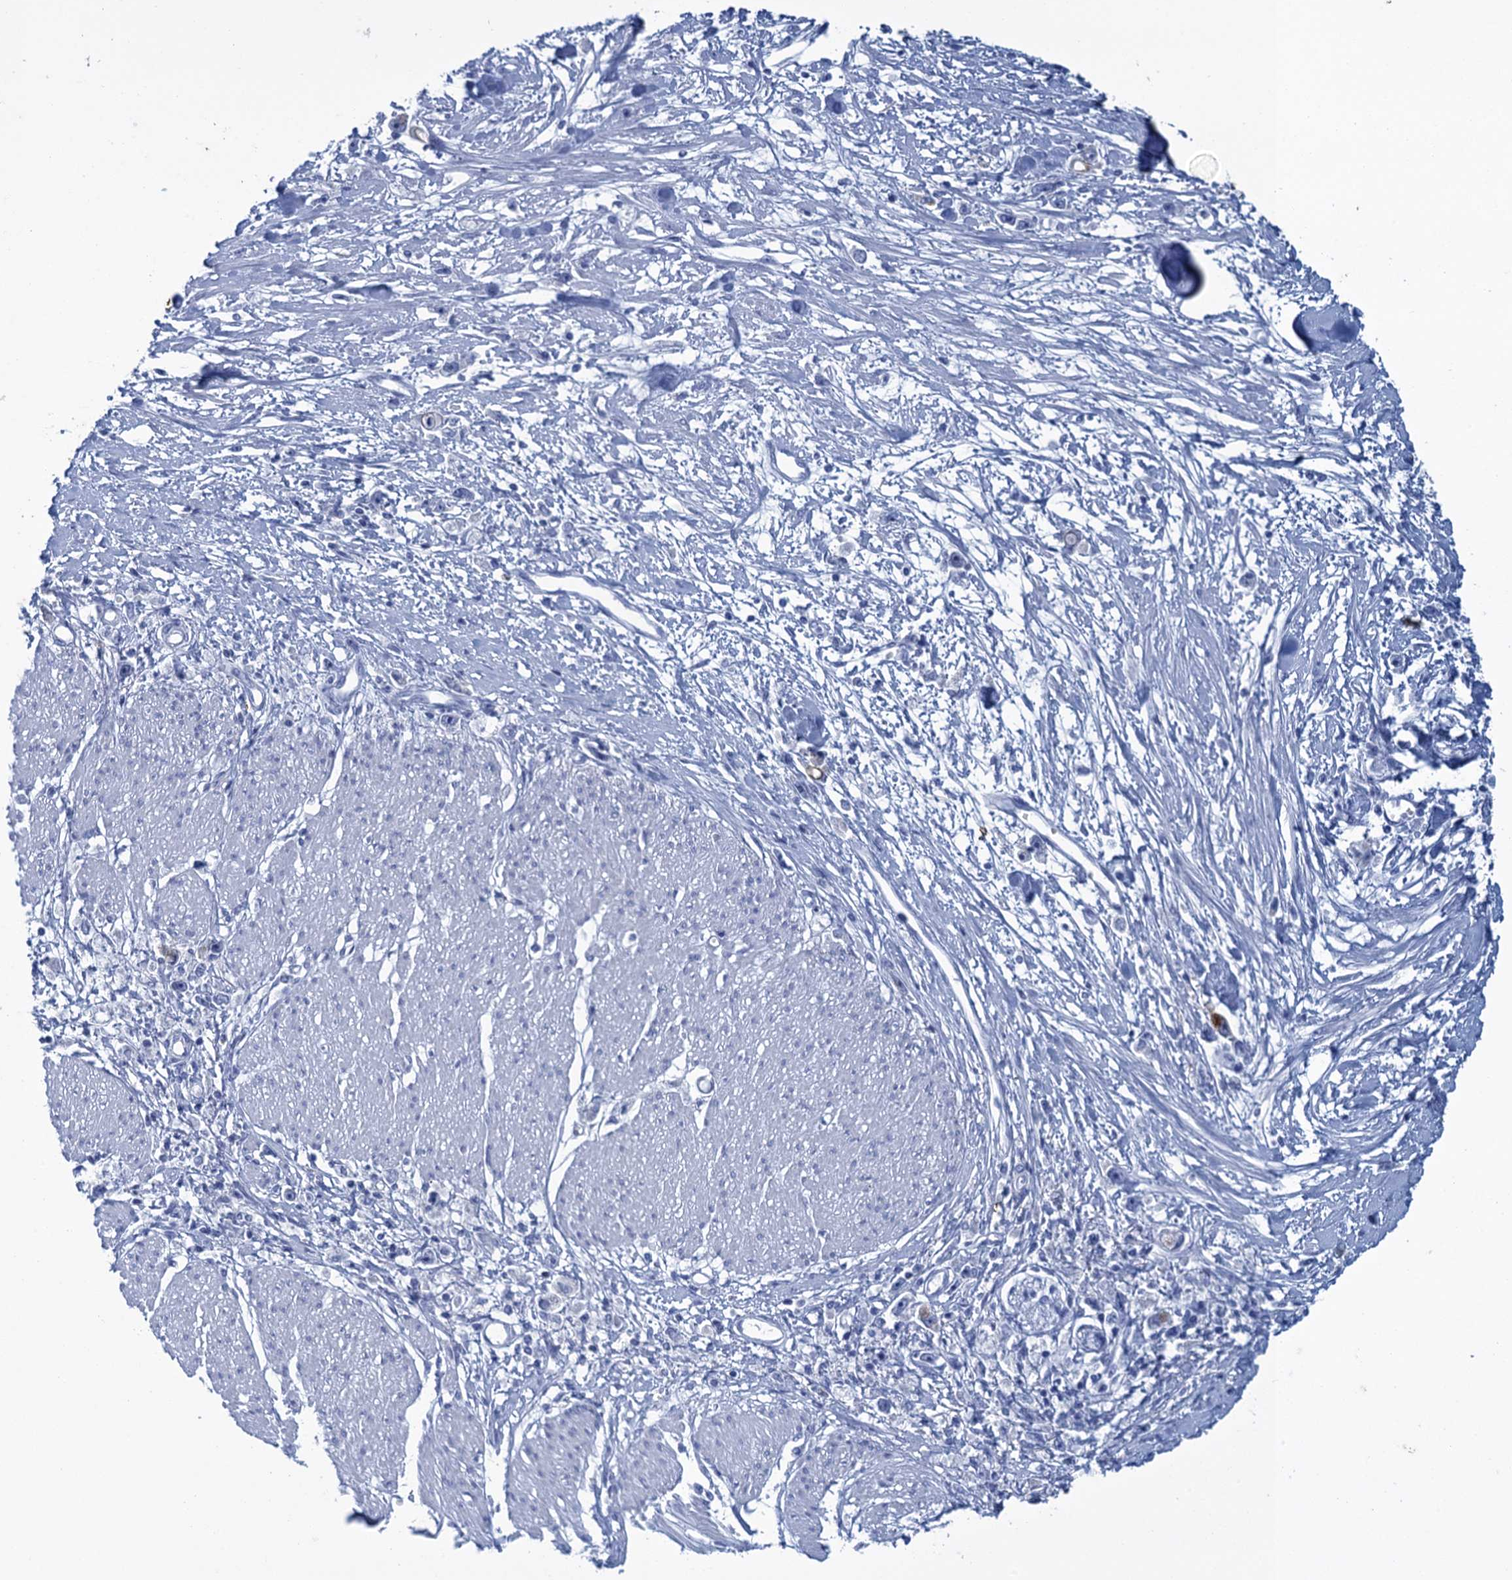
{"staining": {"intensity": "negative", "quantity": "none", "location": "none"}, "tissue": "stomach cancer", "cell_type": "Tumor cells", "image_type": "cancer", "snomed": [{"axis": "morphology", "description": "Adenocarcinoma, NOS"}, {"axis": "topography", "description": "Stomach"}], "caption": "High magnification brightfield microscopy of adenocarcinoma (stomach) stained with DAB (3,3'-diaminobenzidine) (brown) and counterstained with hematoxylin (blue): tumor cells show no significant staining.", "gene": "SCEL", "patient": {"sex": "female", "age": 59}}